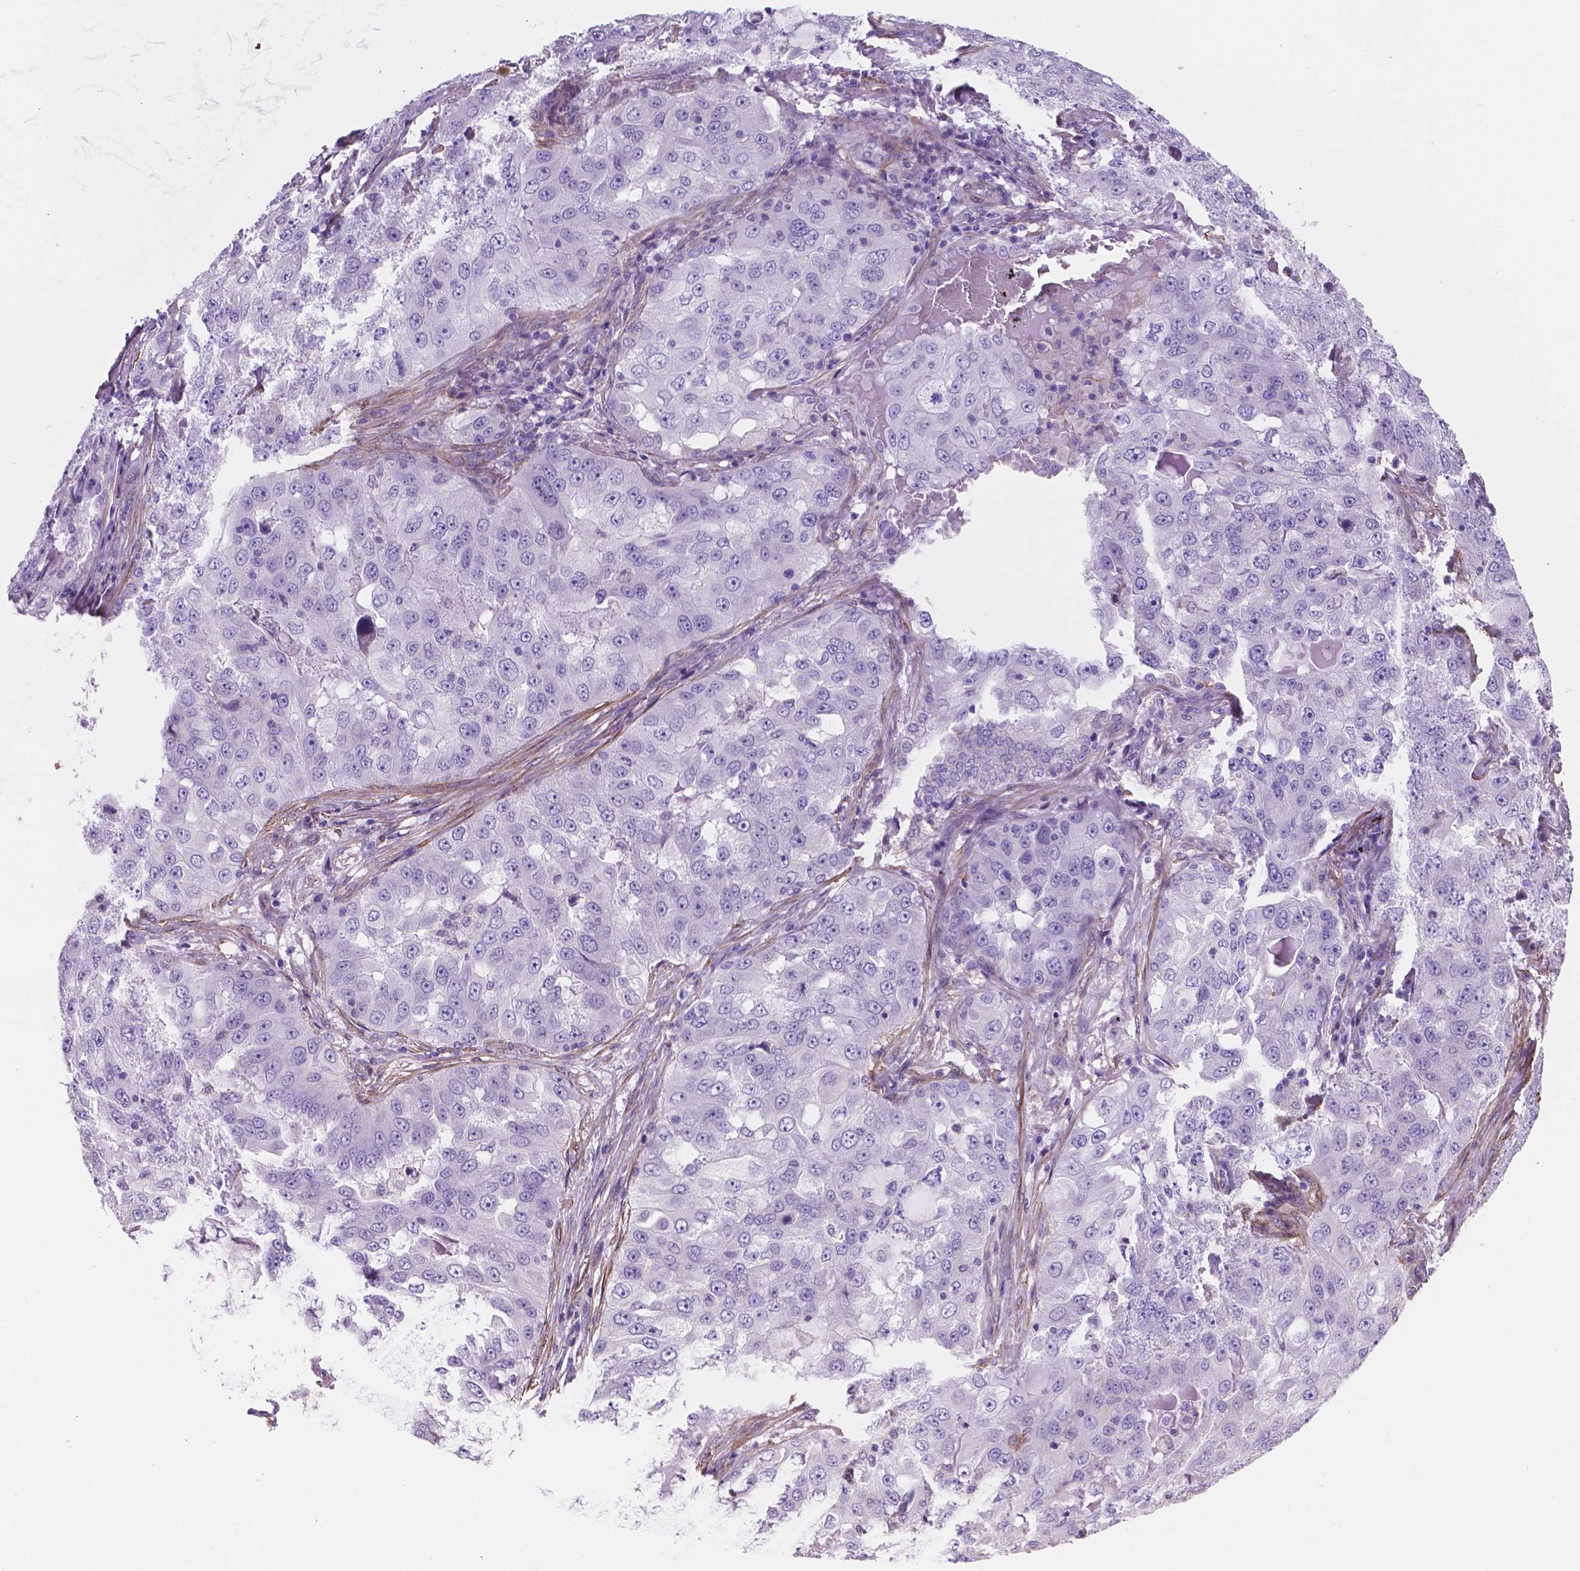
{"staining": {"intensity": "negative", "quantity": "none", "location": "none"}, "tissue": "lung cancer", "cell_type": "Tumor cells", "image_type": "cancer", "snomed": [{"axis": "morphology", "description": "Adenocarcinoma, NOS"}, {"axis": "topography", "description": "Lung"}], "caption": "Tumor cells are negative for brown protein staining in lung cancer (adenocarcinoma).", "gene": "TOR2A", "patient": {"sex": "female", "age": 61}}